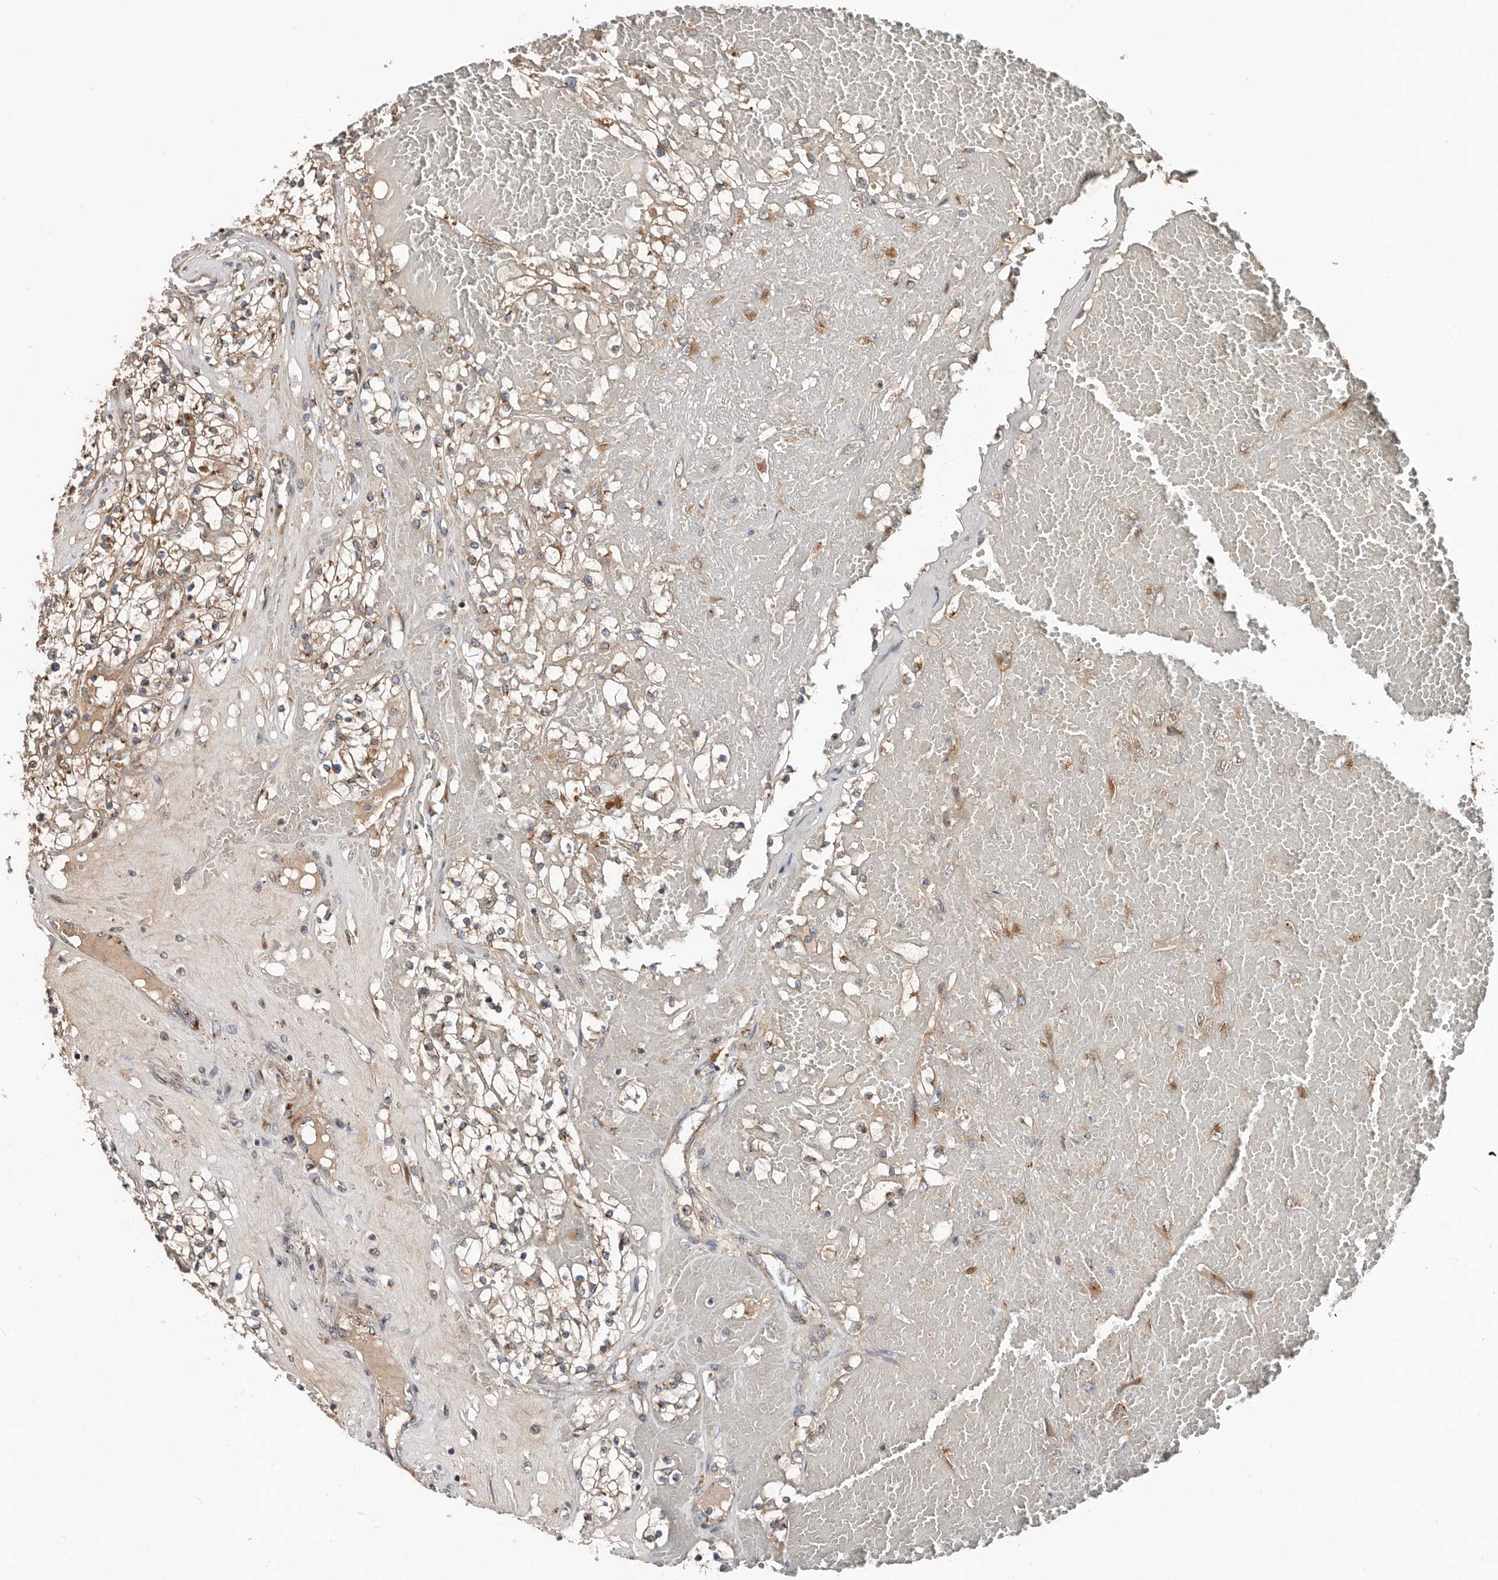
{"staining": {"intensity": "moderate", "quantity": ">75%", "location": "cytoplasmic/membranous"}, "tissue": "renal cancer", "cell_type": "Tumor cells", "image_type": "cancer", "snomed": [{"axis": "morphology", "description": "Normal tissue, NOS"}, {"axis": "morphology", "description": "Adenocarcinoma, NOS"}, {"axis": "topography", "description": "Kidney"}], "caption": "The immunohistochemical stain shows moderate cytoplasmic/membranous expression in tumor cells of adenocarcinoma (renal) tissue.", "gene": "COG1", "patient": {"sex": "male", "age": 68}}